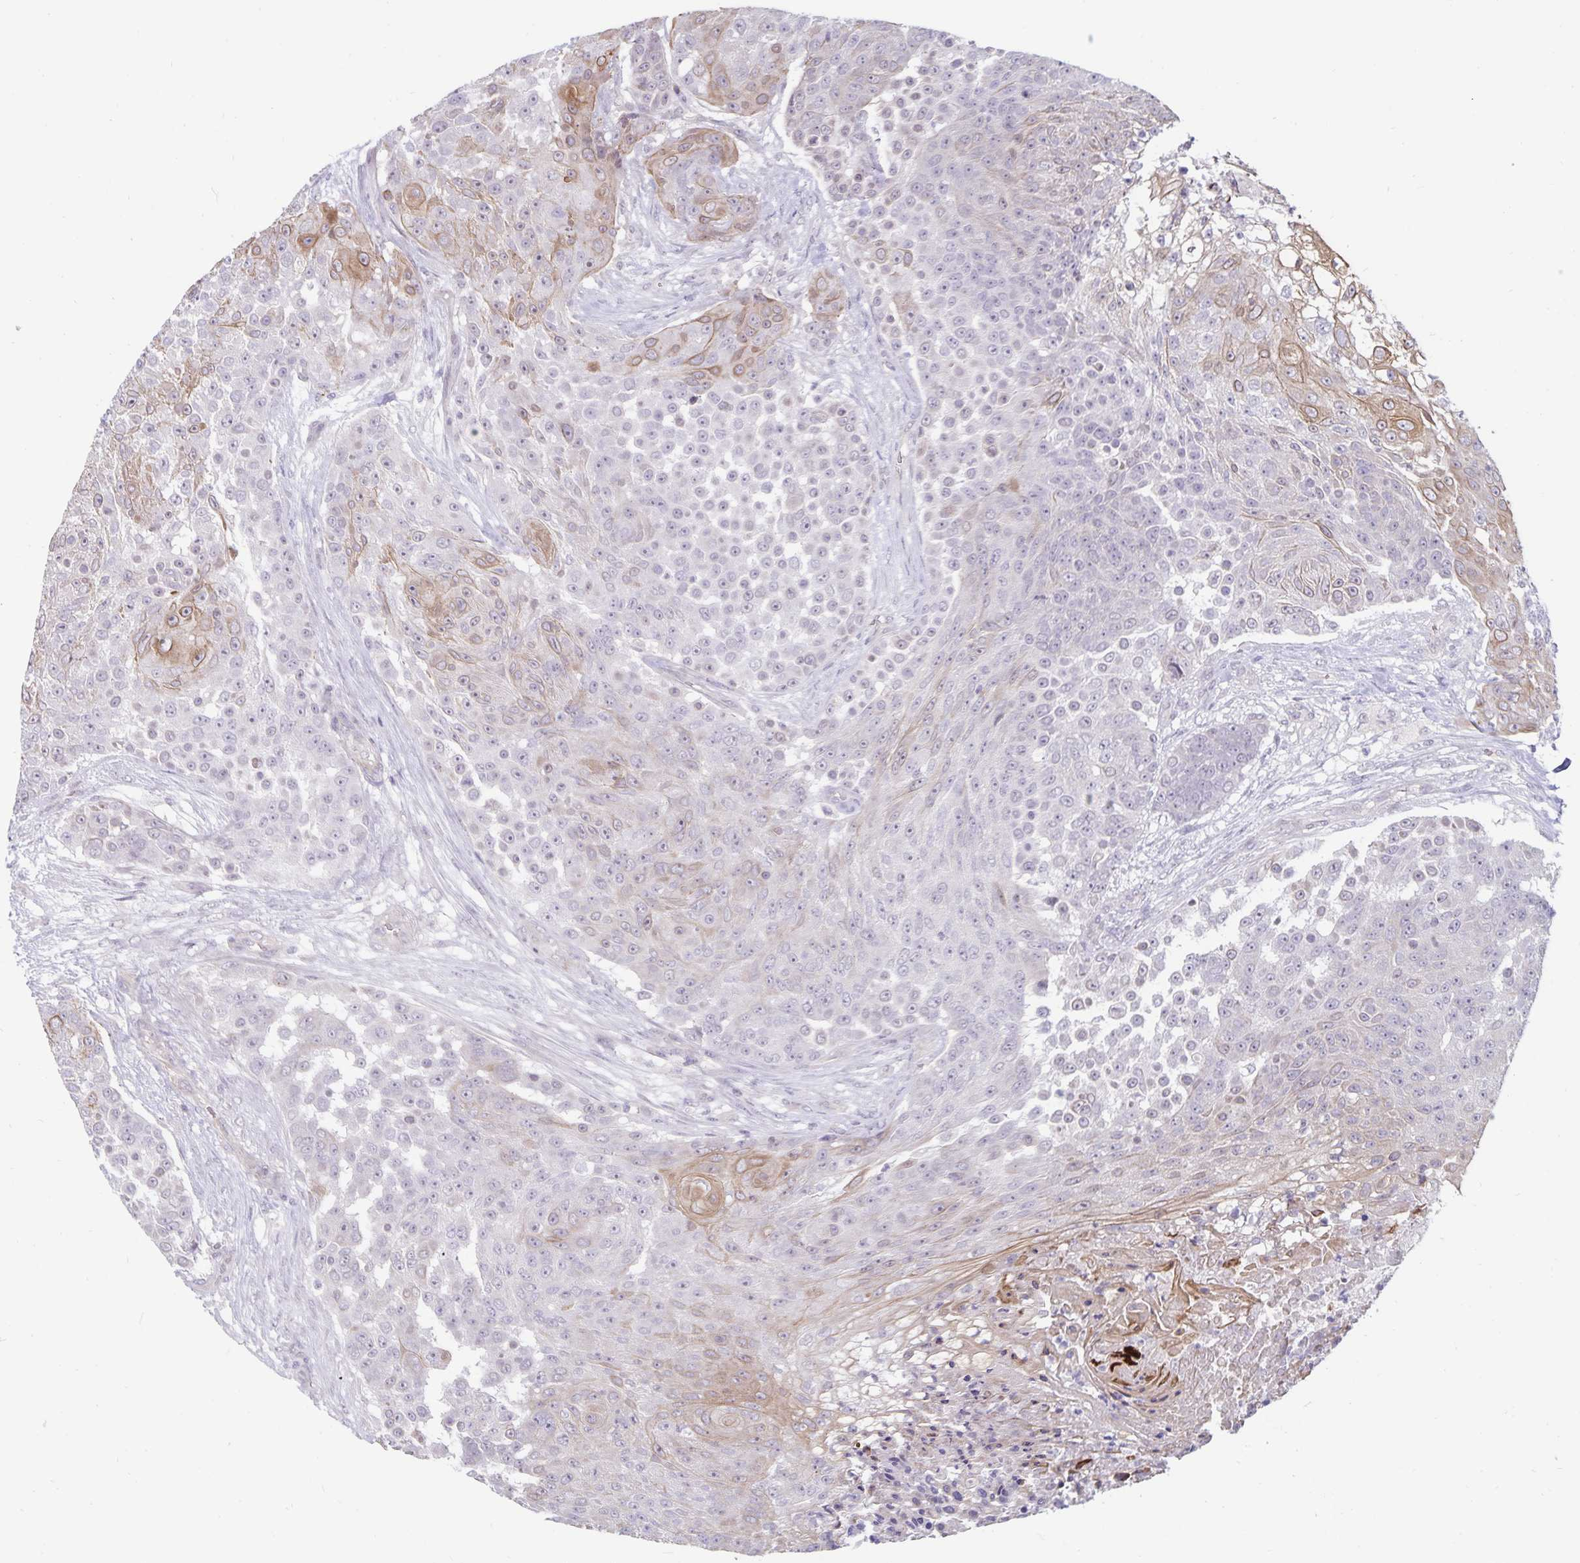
{"staining": {"intensity": "moderate", "quantity": "<25%", "location": "cytoplasmic/membranous"}, "tissue": "urothelial cancer", "cell_type": "Tumor cells", "image_type": "cancer", "snomed": [{"axis": "morphology", "description": "Urothelial carcinoma, High grade"}, {"axis": "topography", "description": "Urinary bladder"}], "caption": "A low amount of moderate cytoplasmic/membranous expression is present in approximately <25% of tumor cells in urothelial carcinoma (high-grade) tissue.", "gene": "CDKN2B", "patient": {"sex": "female", "age": 63}}